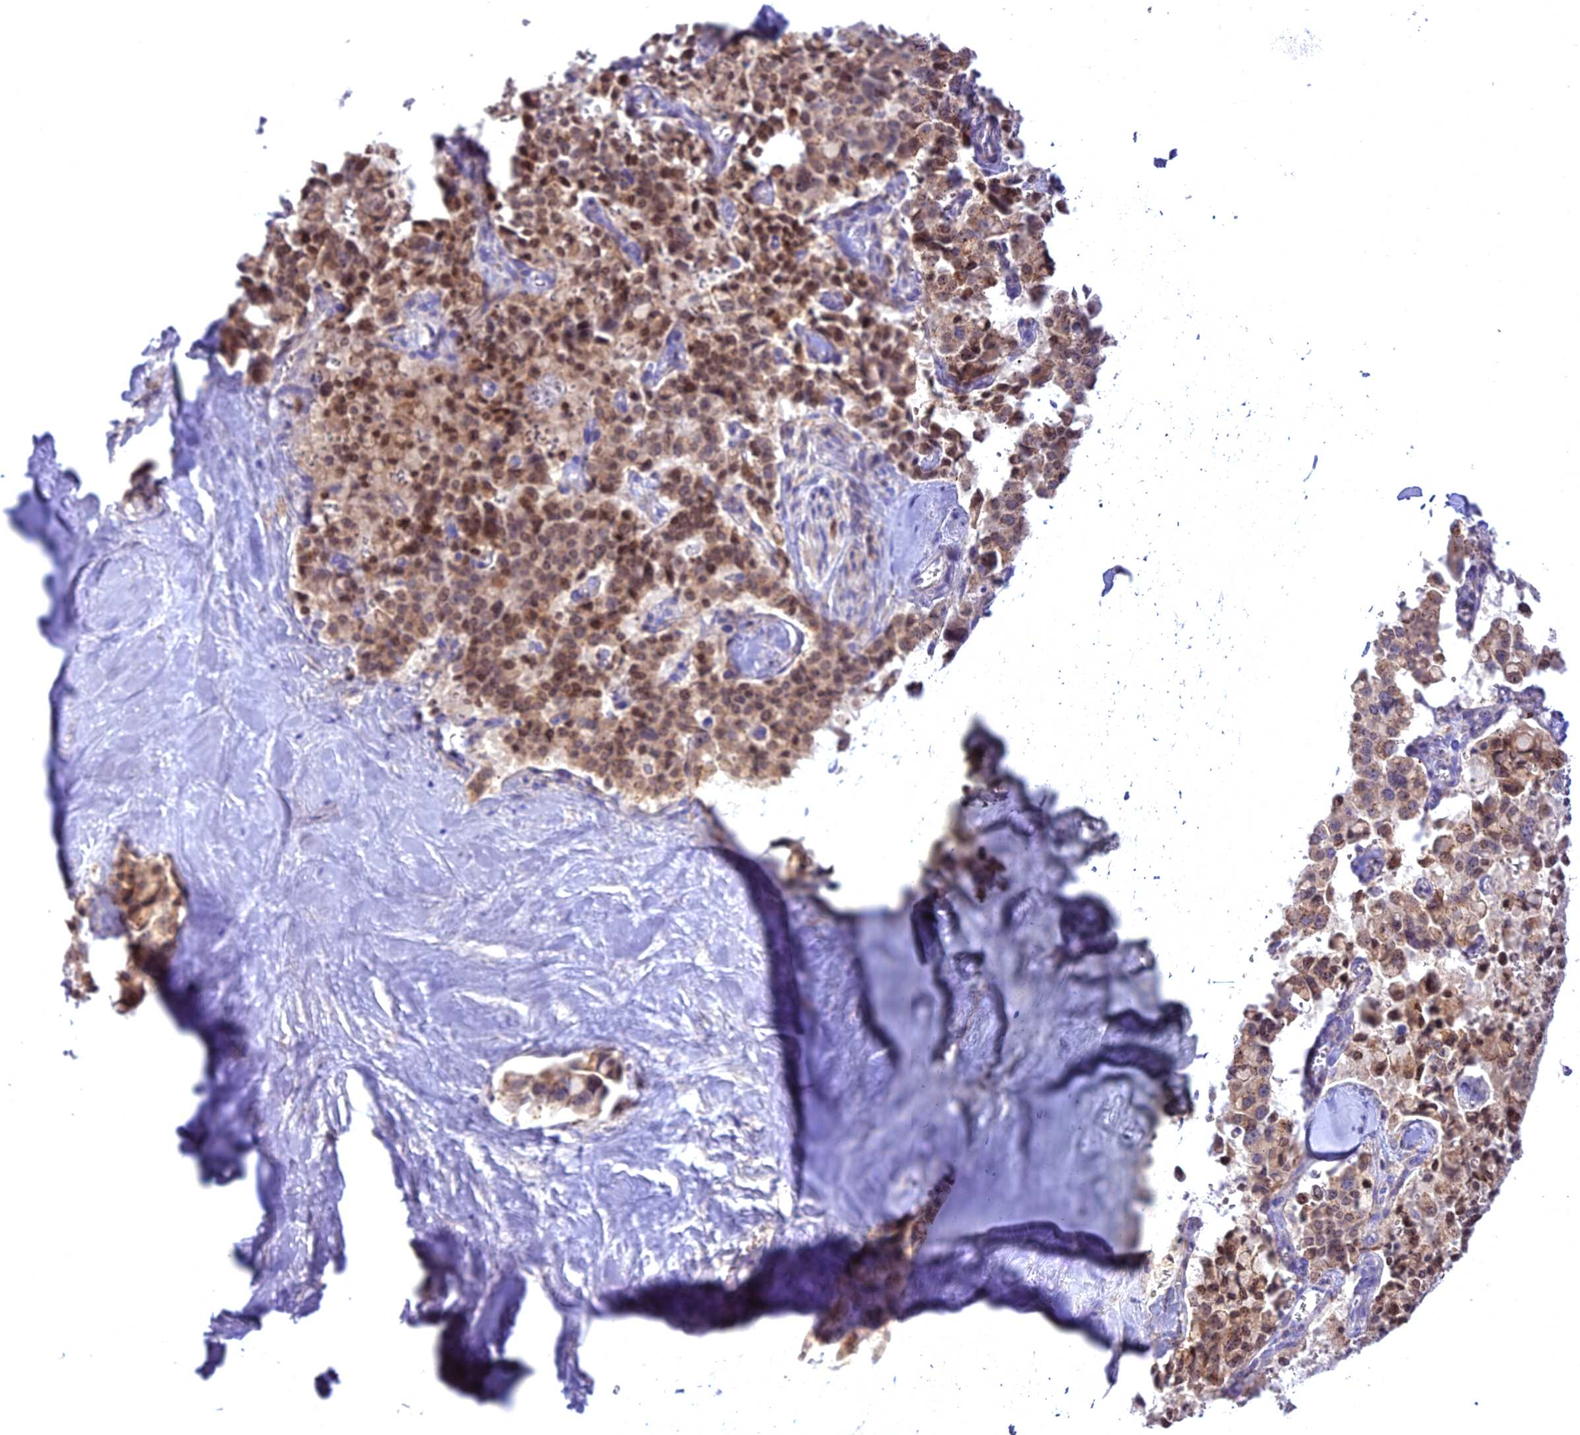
{"staining": {"intensity": "moderate", "quantity": ">75%", "location": "nuclear"}, "tissue": "pancreatic cancer", "cell_type": "Tumor cells", "image_type": "cancer", "snomed": [{"axis": "morphology", "description": "Adenocarcinoma, NOS"}, {"axis": "topography", "description": "Pancreas"}], "caption": "Immunohistochemical staining of pancreatic adenocarcinoma exhibits medium levels of moderate nuclear protein staining in about >75% of tumor cells. Ihc stains the protein in brown and the nuclei are stained blue.", "gene": "CENPV", "patient": {"sex": "male", "age": 65}}